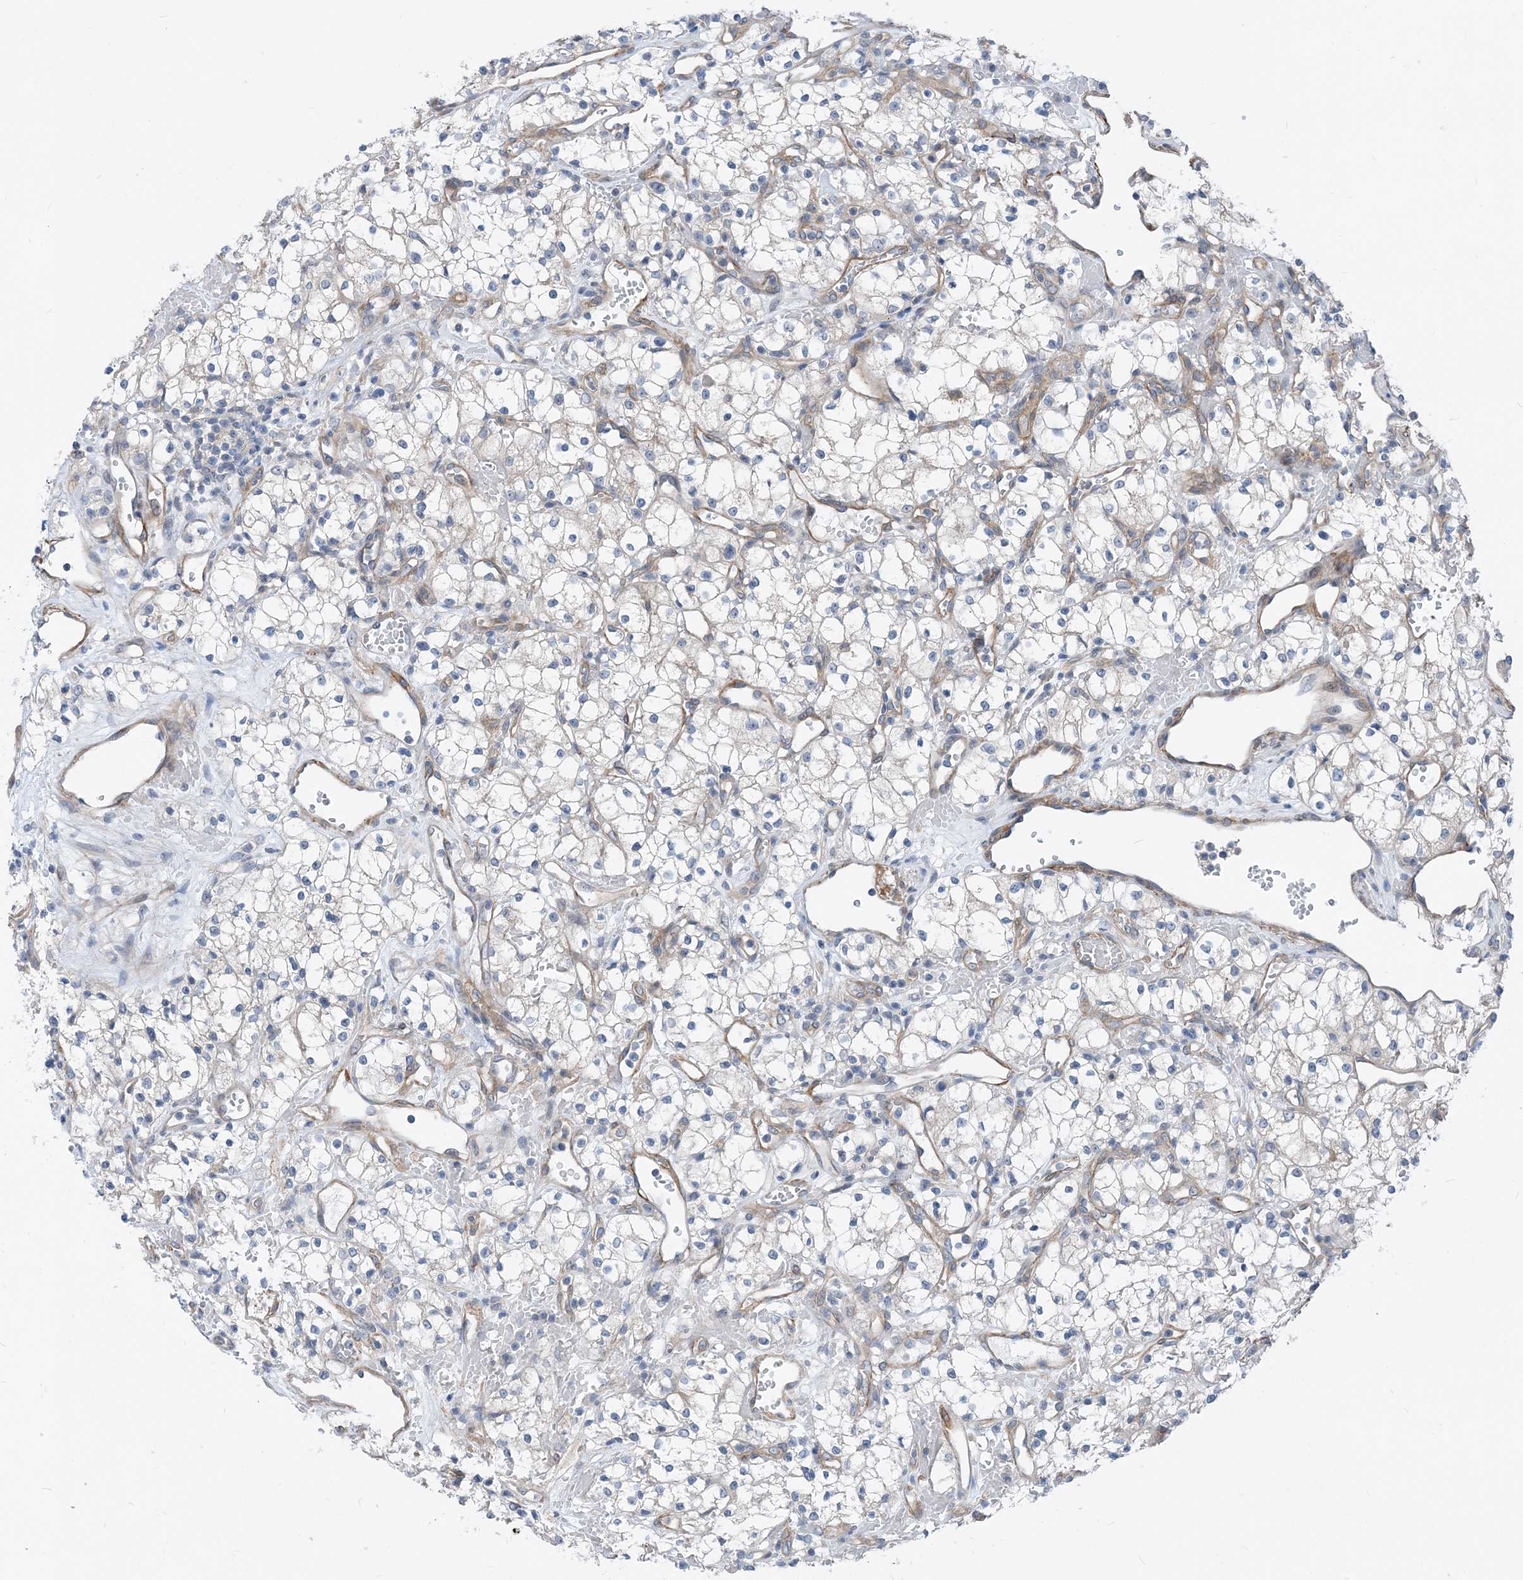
{"staining": {"intensity": "negative", "quantity": "none", "location": "none"}, "tissue": "renal cancer", "cell_type": "Tumor cells", "image_type": "cancer", "snomed": [{"axis": "morphology", "description": "Adenocarcinoma, NOS"}, {"axis": "topography", "description": "Kidney"}], "caption": "This is an immunohistochemistry (IHC) photomicrograph of renal adenocarcinoma. There is no staining in tumor cells.", "gene": "PLEKHA3", "patient": {"sex": "male", "age": 59}}